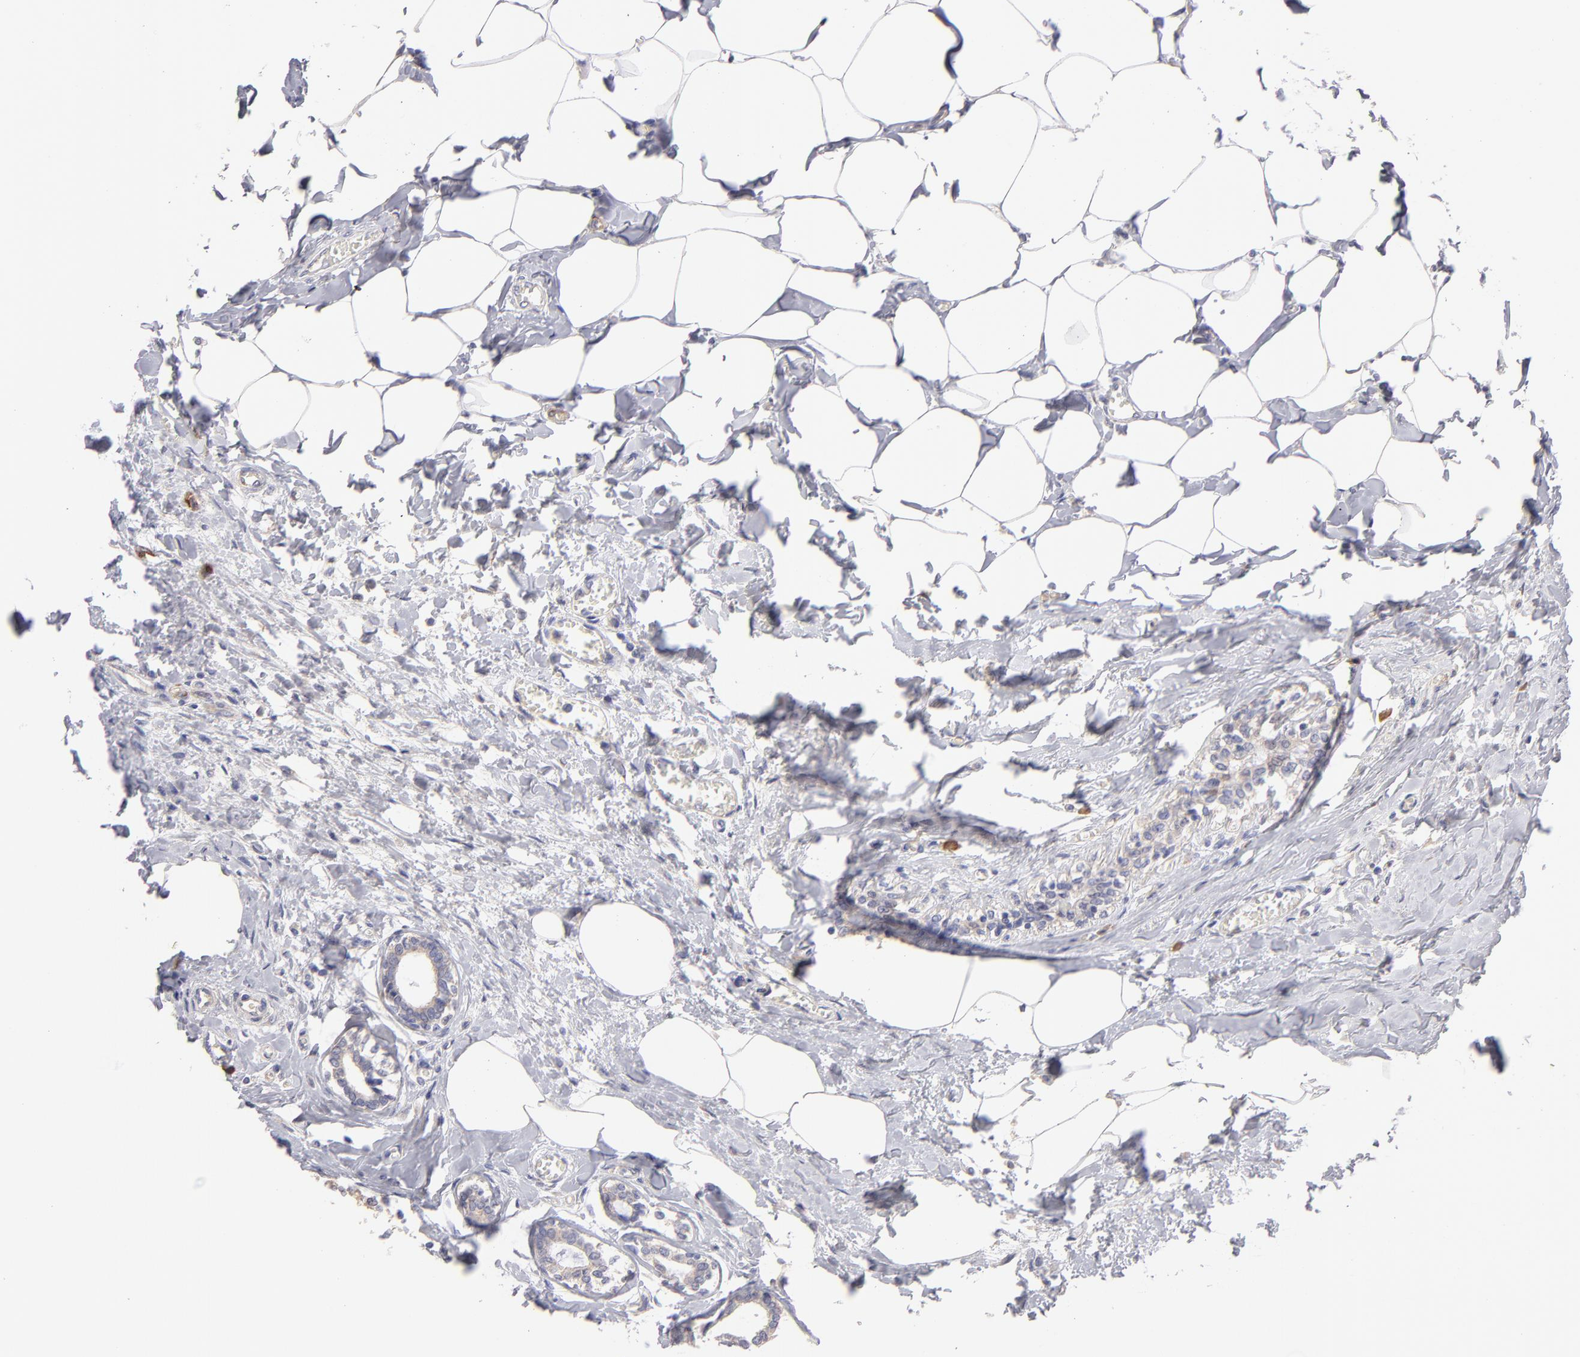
{"staining": {"intensity": "moderate", "quantity": "25%-75%", "location": "cytoplasmic/membranous"}, "tissue": "breast cancer", "cell_type": "Tumor cells", "image_type": "cancer", "snomed": [{"axis": "morphology", "description": "Lobular carcinoma"}, {"axis": "topography", "description": "Breast"}], "caption": "Immunohistochemical staining of breast cancer shows medium levels of moderate cytoplasmic/membranous staining in approximately 25%-75% of tumor cells.", "gene": "ENTPD5", "patient": {"sex": "female", "age": 51}}